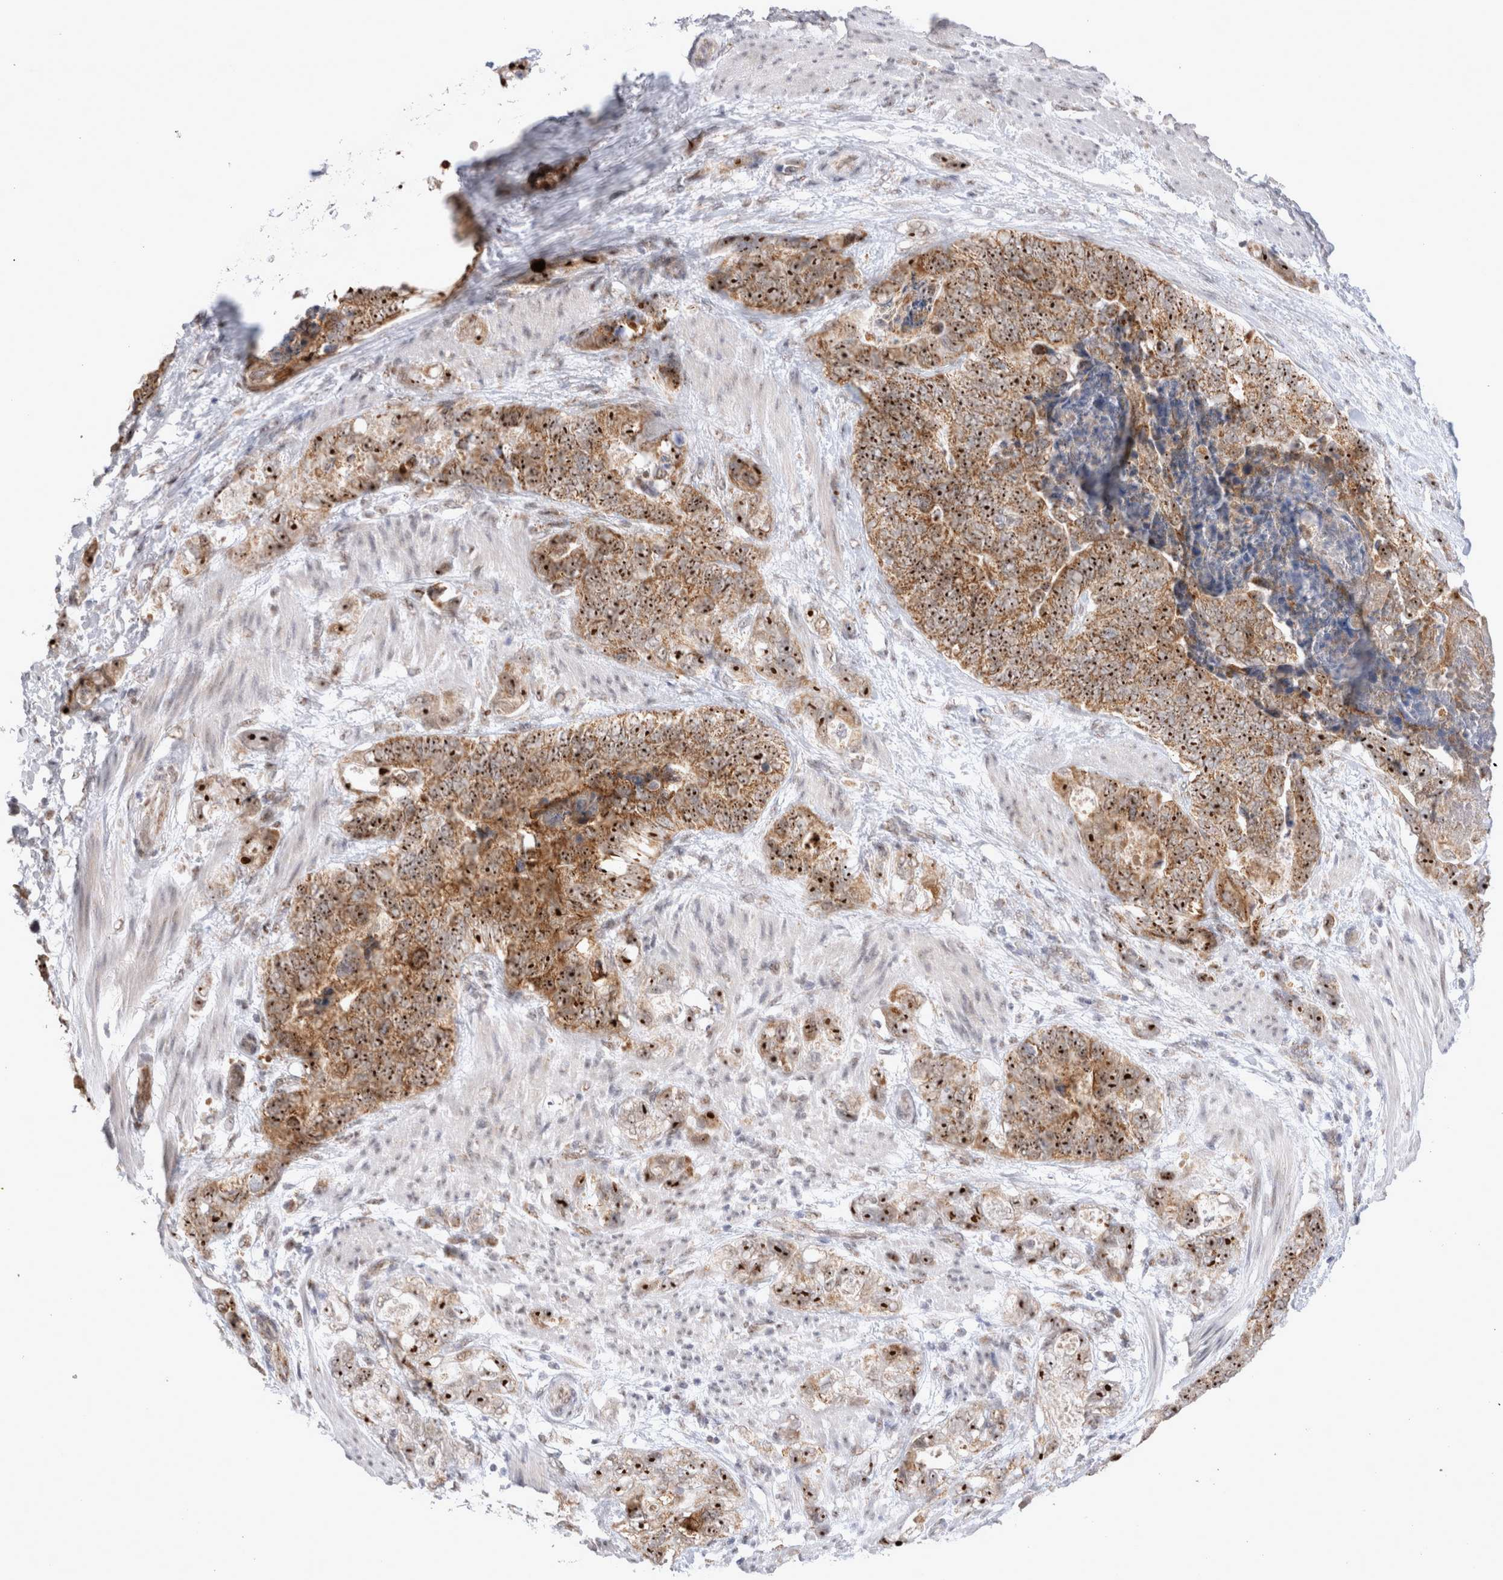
{"staining": {"intensity": "strong", "quantity": ">75%", "location": "cytoplasmic/membranous,nuclear"}, "tissue": "stomach cancer", "cell_type": "Tumor cells", "image_type": "cancer", "snomed": [{"axis": "morphology", "description": "Normal tissue, NOS"}, {"axis": "morphology", "description": "Adenocarcinoma, NOS"}, {"axis": "topography", "description": "Stomach"}], "caption": "Strong cytoplasmic/membranous and nuclear staining is seen in about >75% of tumor cells in adenocarcinoma (stomach).", "gene": "MRPL37", "patient": {"sex": "female", "age": 89}}